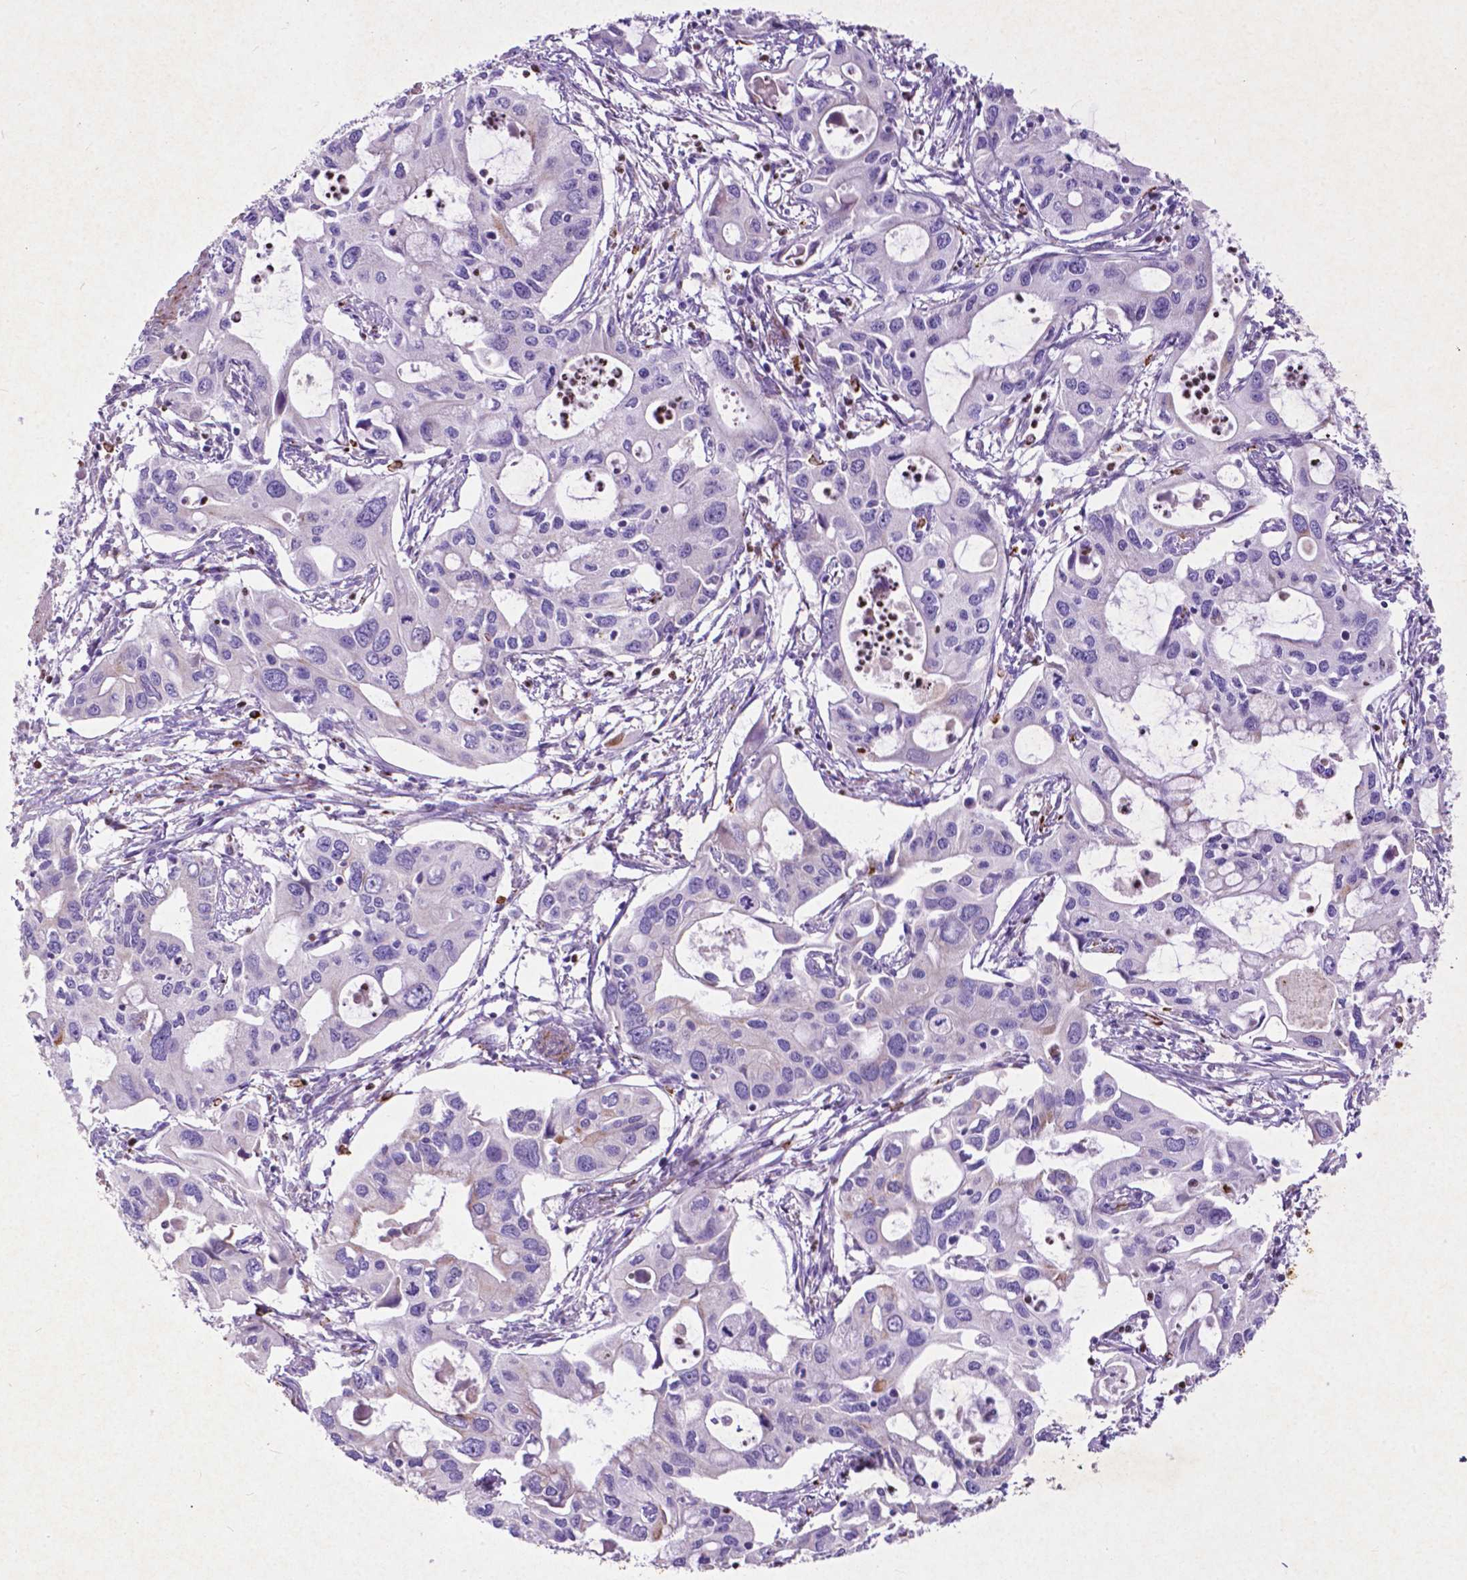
{"staining": {"intensity": "negative", "quantity": "none", "location": "none"}, "tissue": "pancreatic cancer", "cell_type": "Tumor cells", "image_type": "cancer", "snomed": [{"axis": "morphology", "description": "Adenocarcinoma, NOS"}, {"axis": "topography", "description": "Pancreas"}], "caption": "A high-resolution micrograph shows immunohistochemistry (IHC) staining of pancreatic cancer (adenocarcinoma), which demonstrates no significant staining in tumor cells.", "gene": "THEGL", "patient": {"sex": "male", "age": 60}}